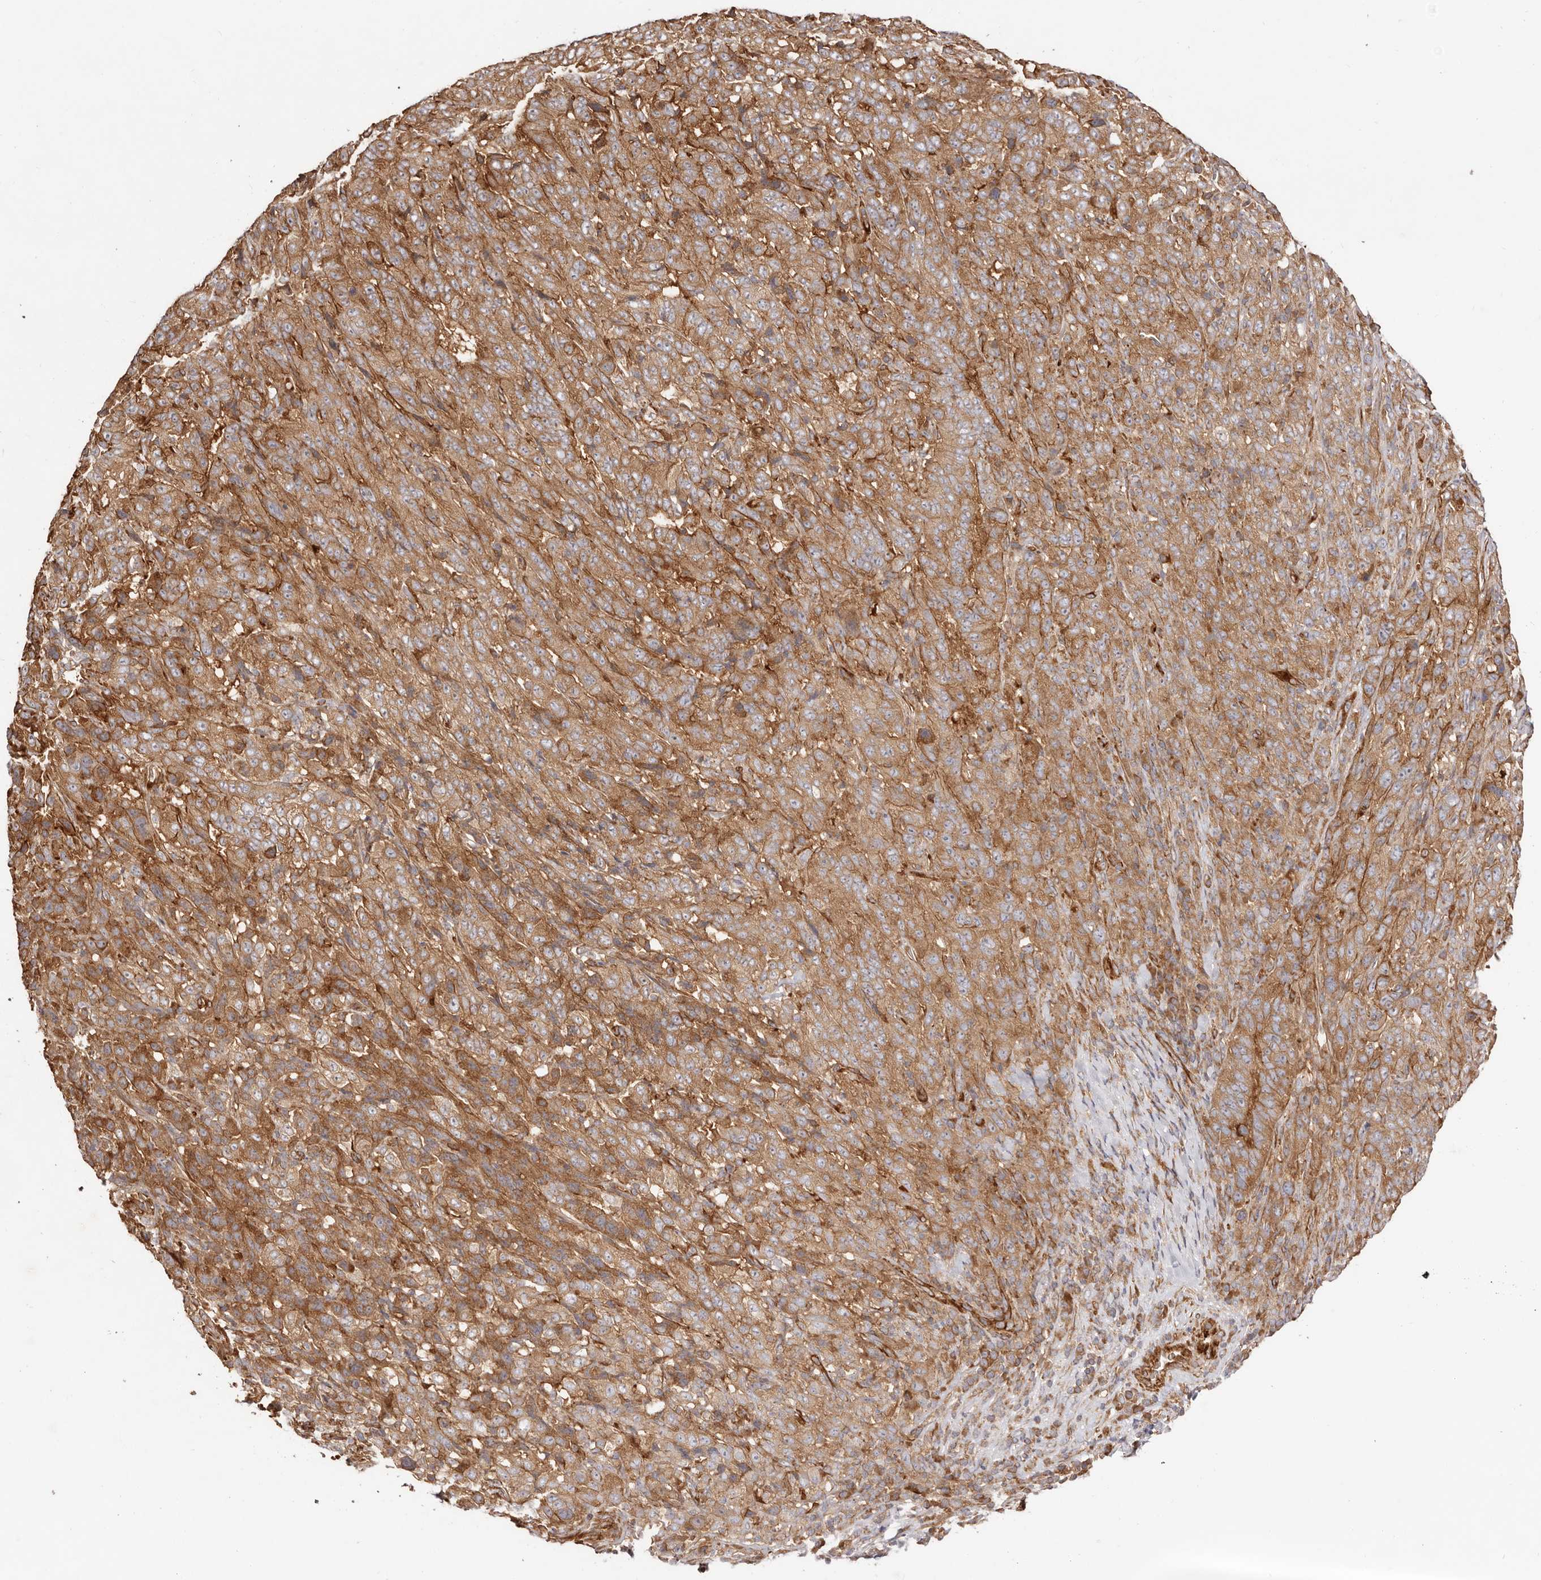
{"staining": {"intensity": "moderate", "quantity": ">75%", "location": "cytoplasmic/membranous"}, "tissue": "pancreatic cancer", "cell_type": "Tumor cells", "image_type": "cancer", "snomed": [{"axis": "morphology", "description": "Adenocarcinoma, NOS"}, {"axis": "topography", "description": "Pancreas"}], "caption": "Pancreatic cancer stained with a brown dye reveals moderate cytoplasmic/membranous positive staining in approximately >75% of tumor cells.", "gene": "RPS6", "patient": {"sex": "male", "age": 63}}